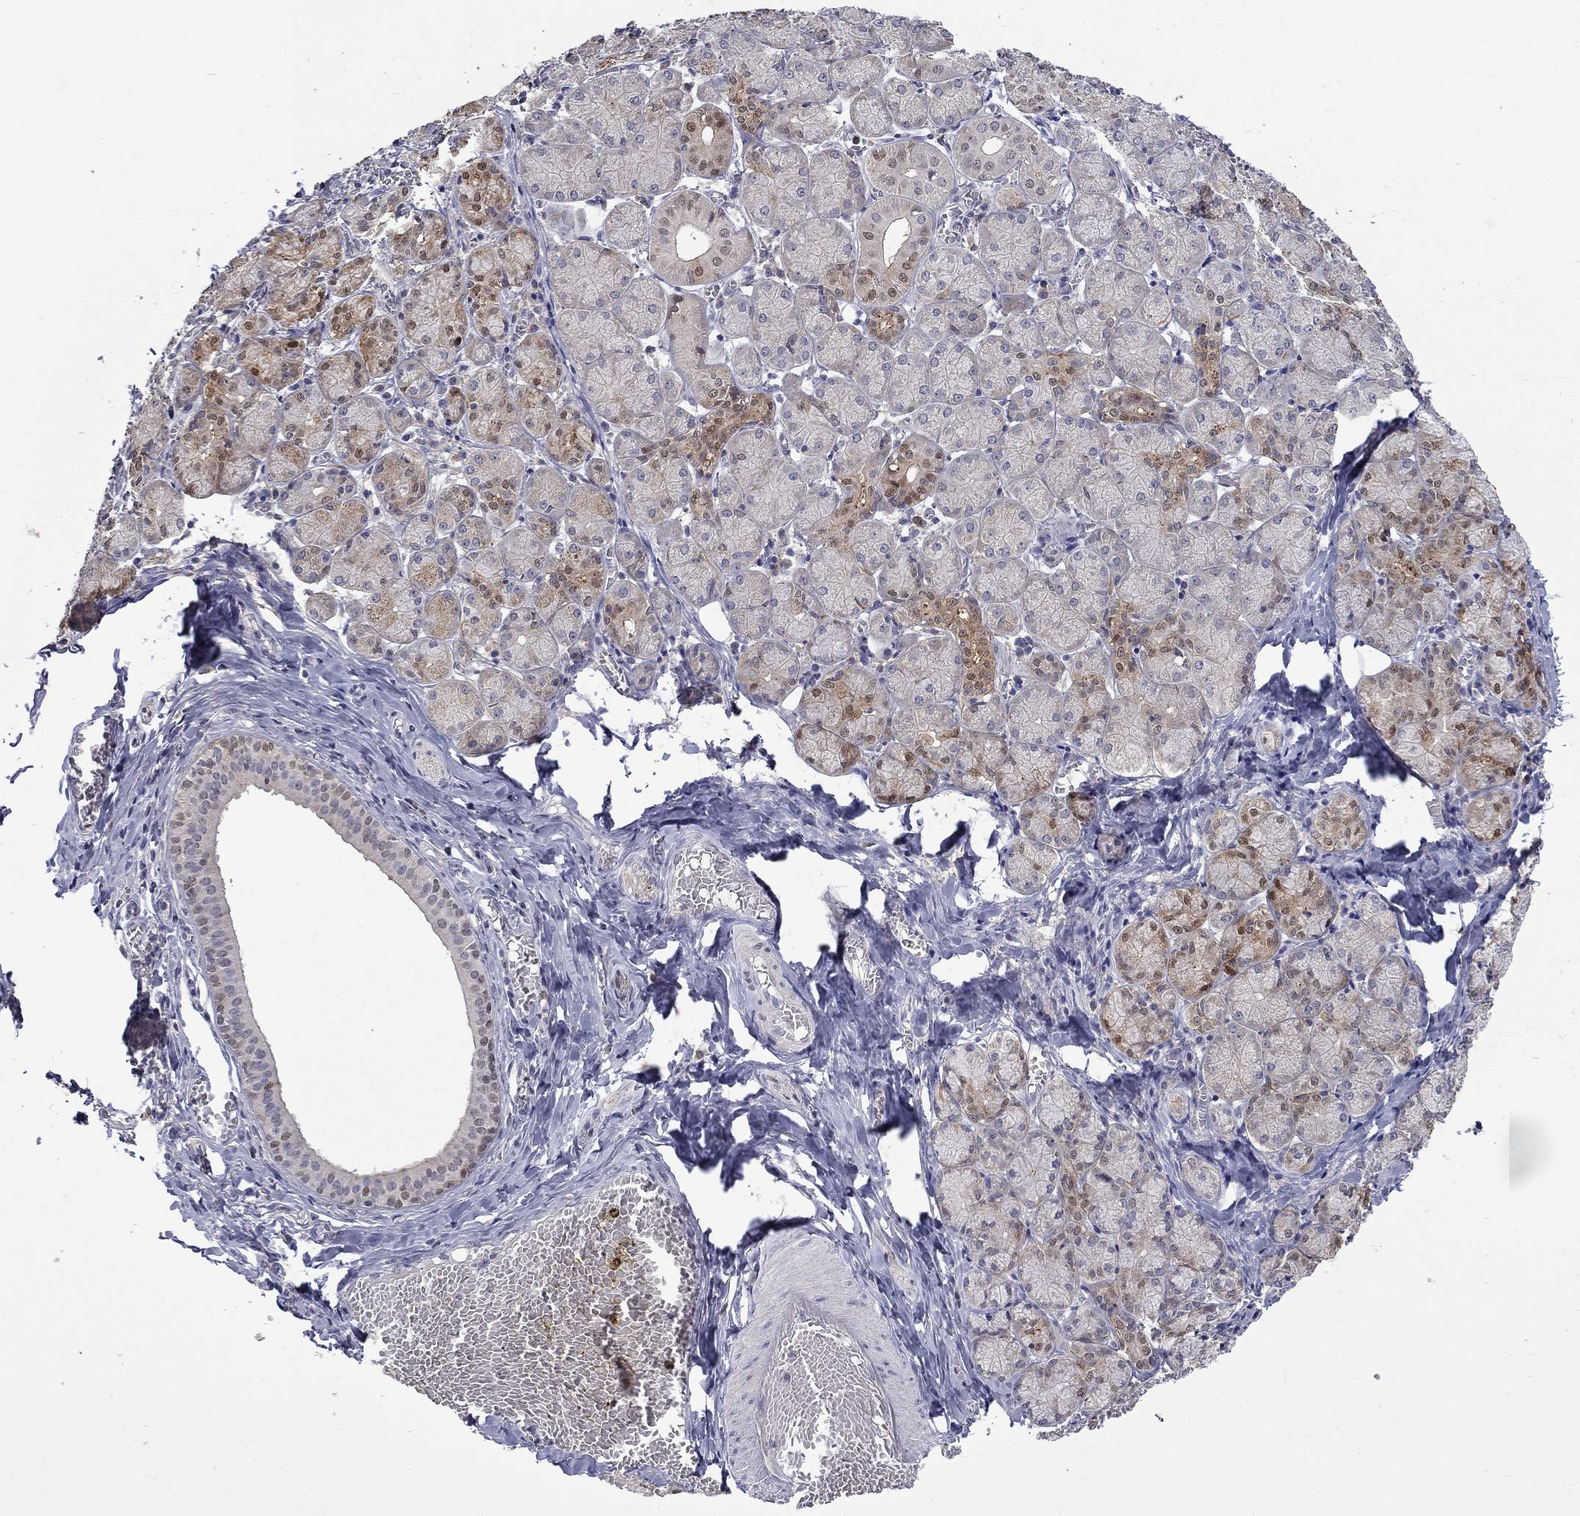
{"staining": {"intensity": "strong", "quantity": "<25%", "location": "cytoplasmic/membranous,nuclear"}, "tissue": "salivary gland", "cell_type": "Glandular cells", "image_type": "normal", "snomed": [{"axis": "morphology", "description": "Normal tissue, NOS"}, {"axis": "topography", "description": "Salivary gland"}, {"axis": "topography", "description": "Peripheral nerve tissue"}], "caption": "Immunohistochemical staining of benign salivary gland reveals strong cytoplasmic/membranous,nuclear protein staining in about <25% of glandular cells.", "gene": "PCBP2", "patient": {"sex": "female", "age": 24}}